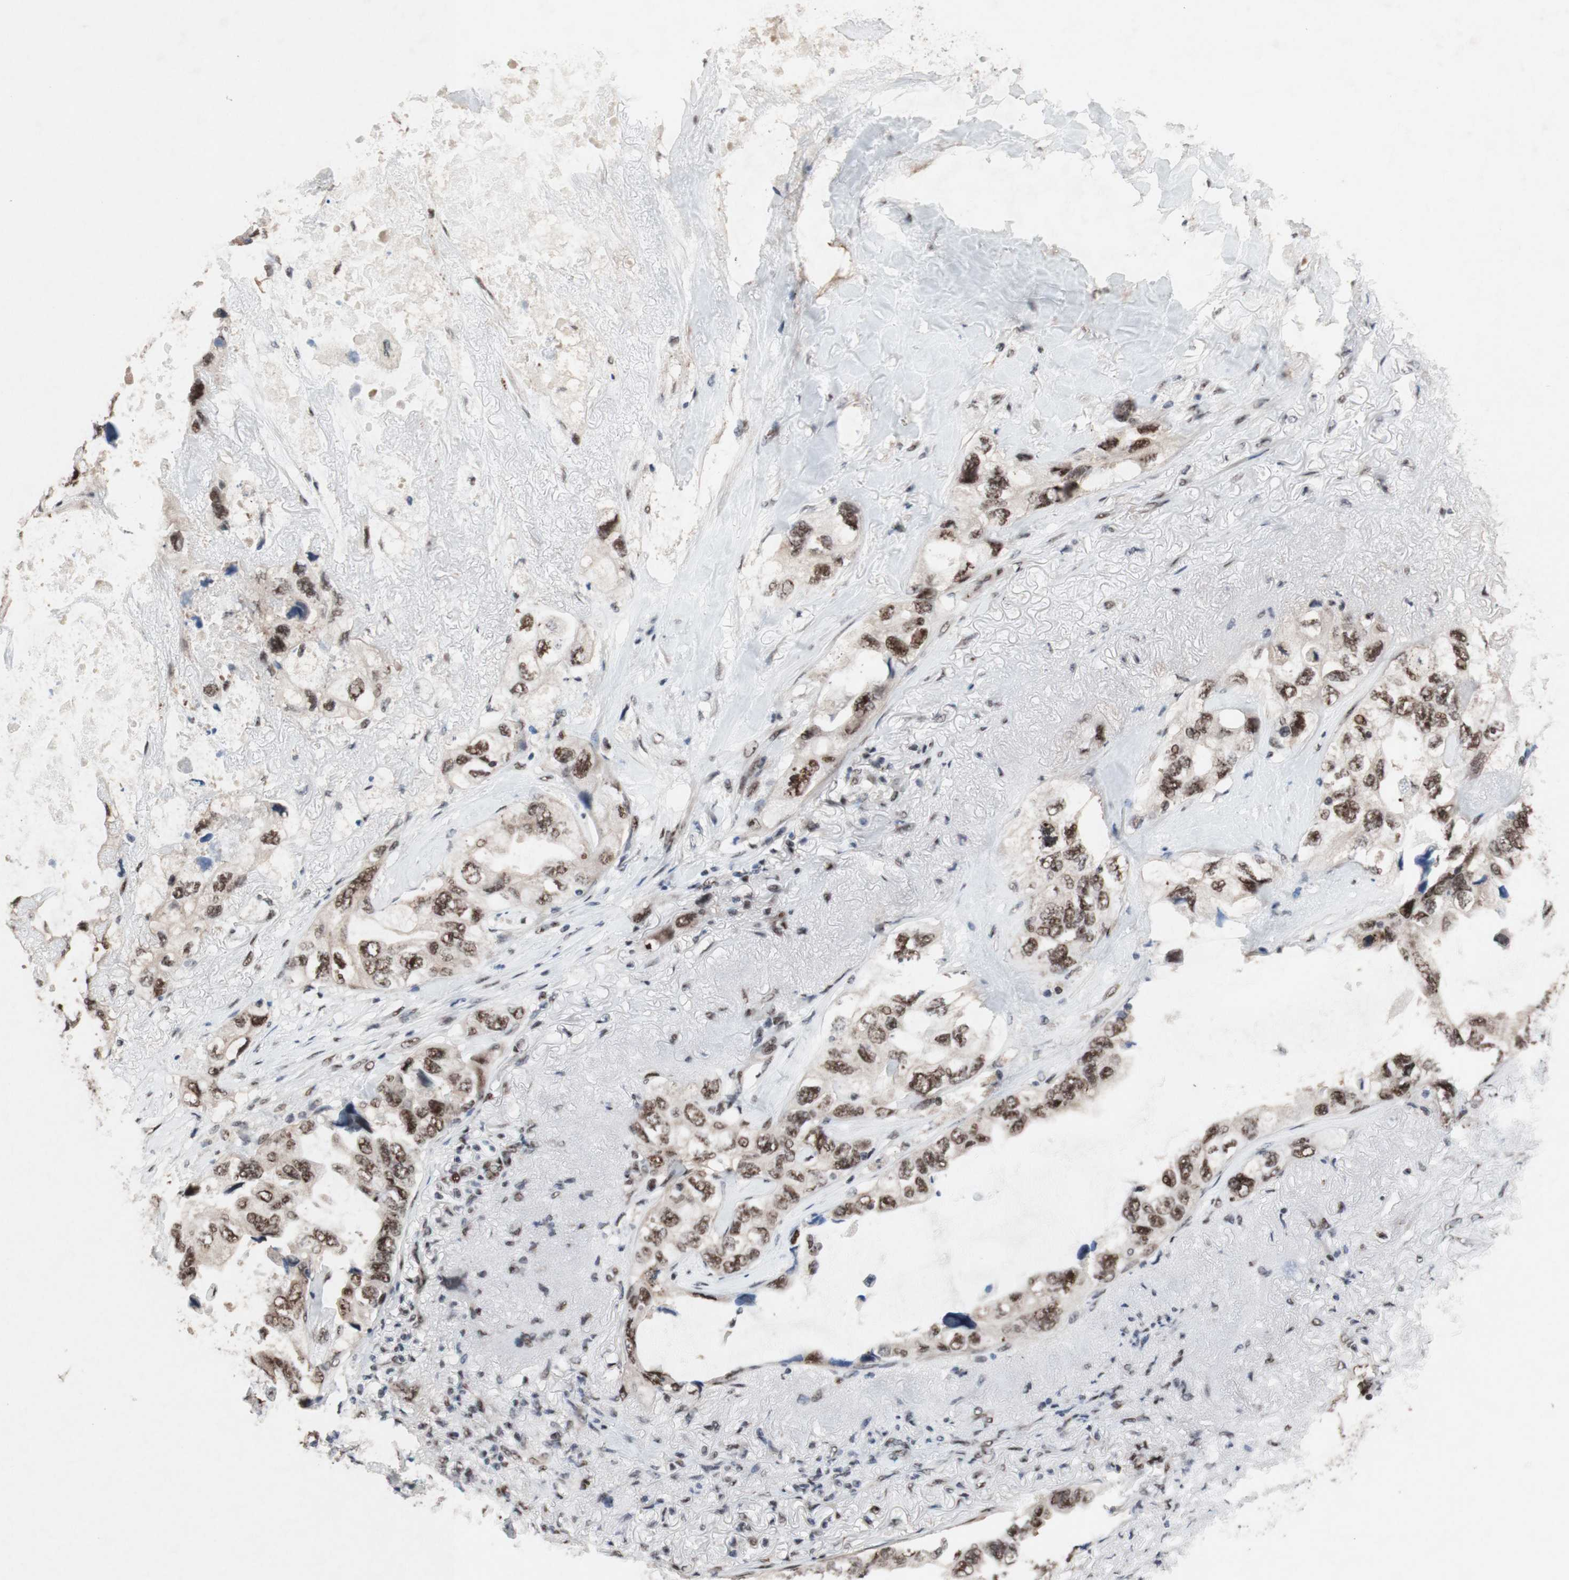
{"staining": {"intensity": "moderate", "quantity": ">75%", "location": "nuclear"}, "tissue": "lung cancer", "cell_type": "Tumor cells", "image_type": "cancer", "snomed": [{"axis": "morphology", "description": "Squamous cell carcinoma, NOS"}, {"axis": "topography", "description": "Lung"}], "caption": "Immunohistochemistry of lung squamous cell carcinoma displays medium levels of moderate nuclear staining in about >75% of tumor cells. (brown staining indicates protein expression, while blue staining denotes nuclei).", "gene": "TLE1", "patient": {"sex": "female", "age": 73}}